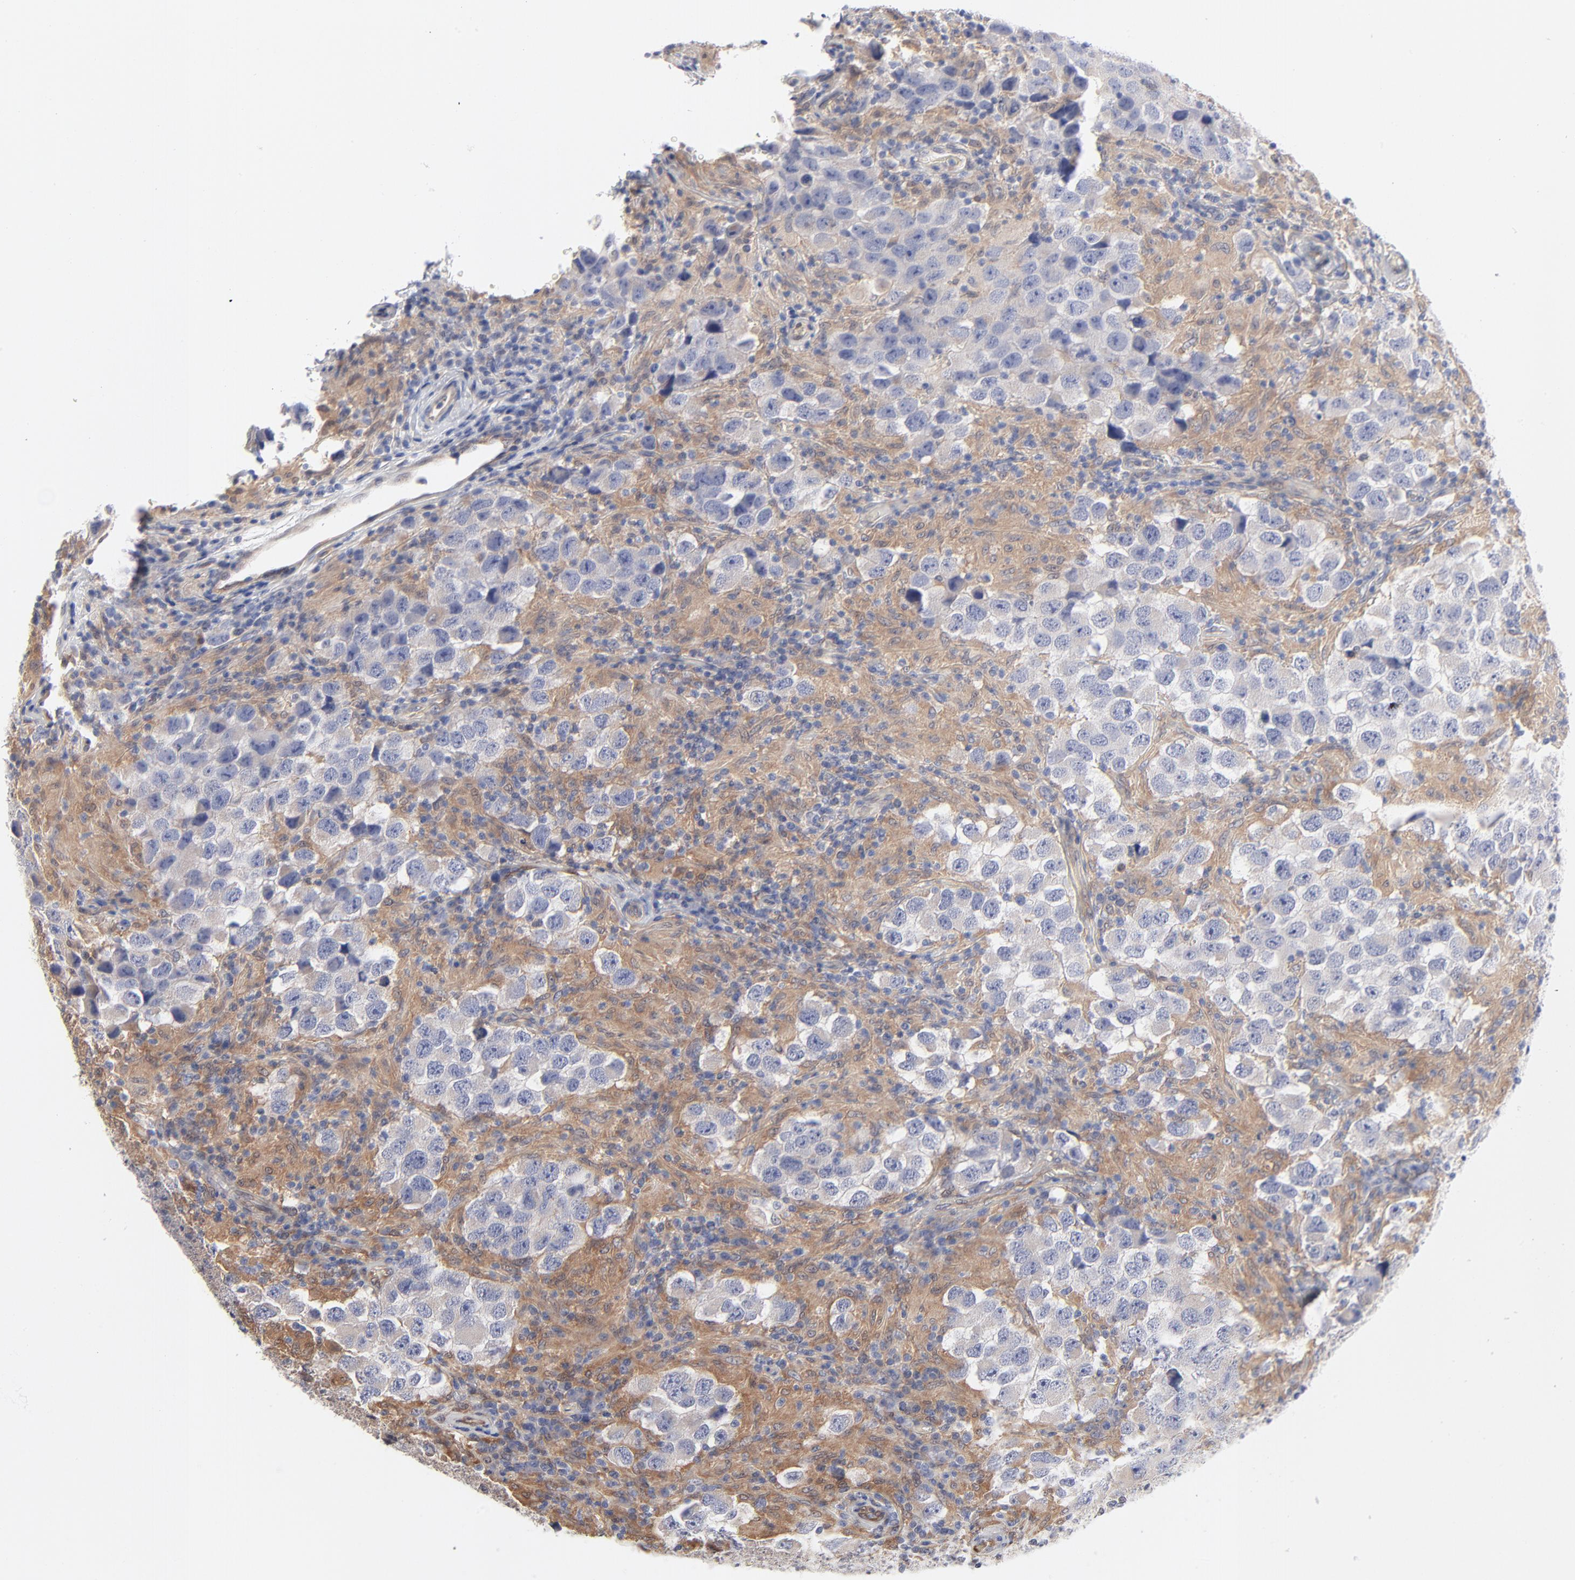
{"staining": {"intensity": "weak", "quantity": "25%-75%", "location": "cytoplasmic/membranous"}, "tissue": "testis cancer", "cell_type": "Tumor cells", "image_type": "cancer", "snomed": [{"axis": "morphology", "description": "Carcinoma, Embryonal, NOS"}, {"axis": "topography", "description": "Testis"}], "caption": "Human embryonal carcinoma (testis) stained with a protein marker displays weak staining in tumor cells.", "gene": "ARRB1", "patient": {"sex": "male", "age": 21}}